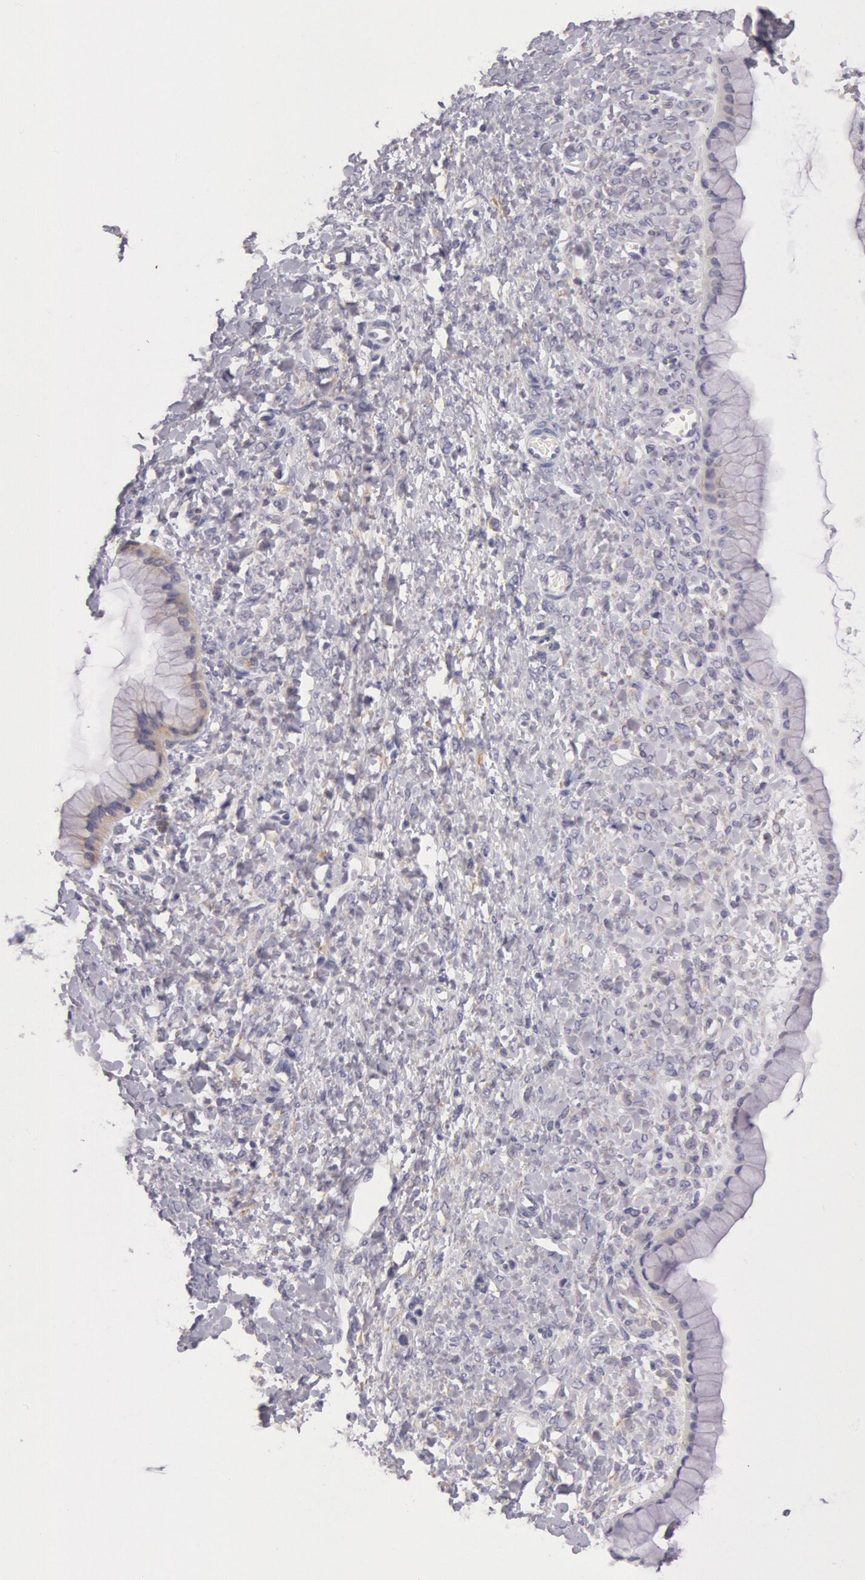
{"staining": {"intensity": "weak", "quantity": "25%-75%", "location": "cytoplasmic/membranous"}, "tissue": "ovarian cancer", "cell_type": "Tumor cells", "image_type": "cancer", "snomed": [{"axis": "morphology", "description": "Cystadenocarcinoma, mucinous, NOS"}, {"axis": "topography", "description": "Ovary"}], "caption": "Immunohistochemistry photomicrograph of neoplastic tissue: ovarian mucinous cystadenocarcinoma stained using IHC shows low levels of weak protein expression localized specifically in the cytoplasmic/membranous of tumor cells, appearing as a cytoplasmic/membranous brown color.", "gene": "CIDEB", "patient": {"sex": "female", "age": 25}}